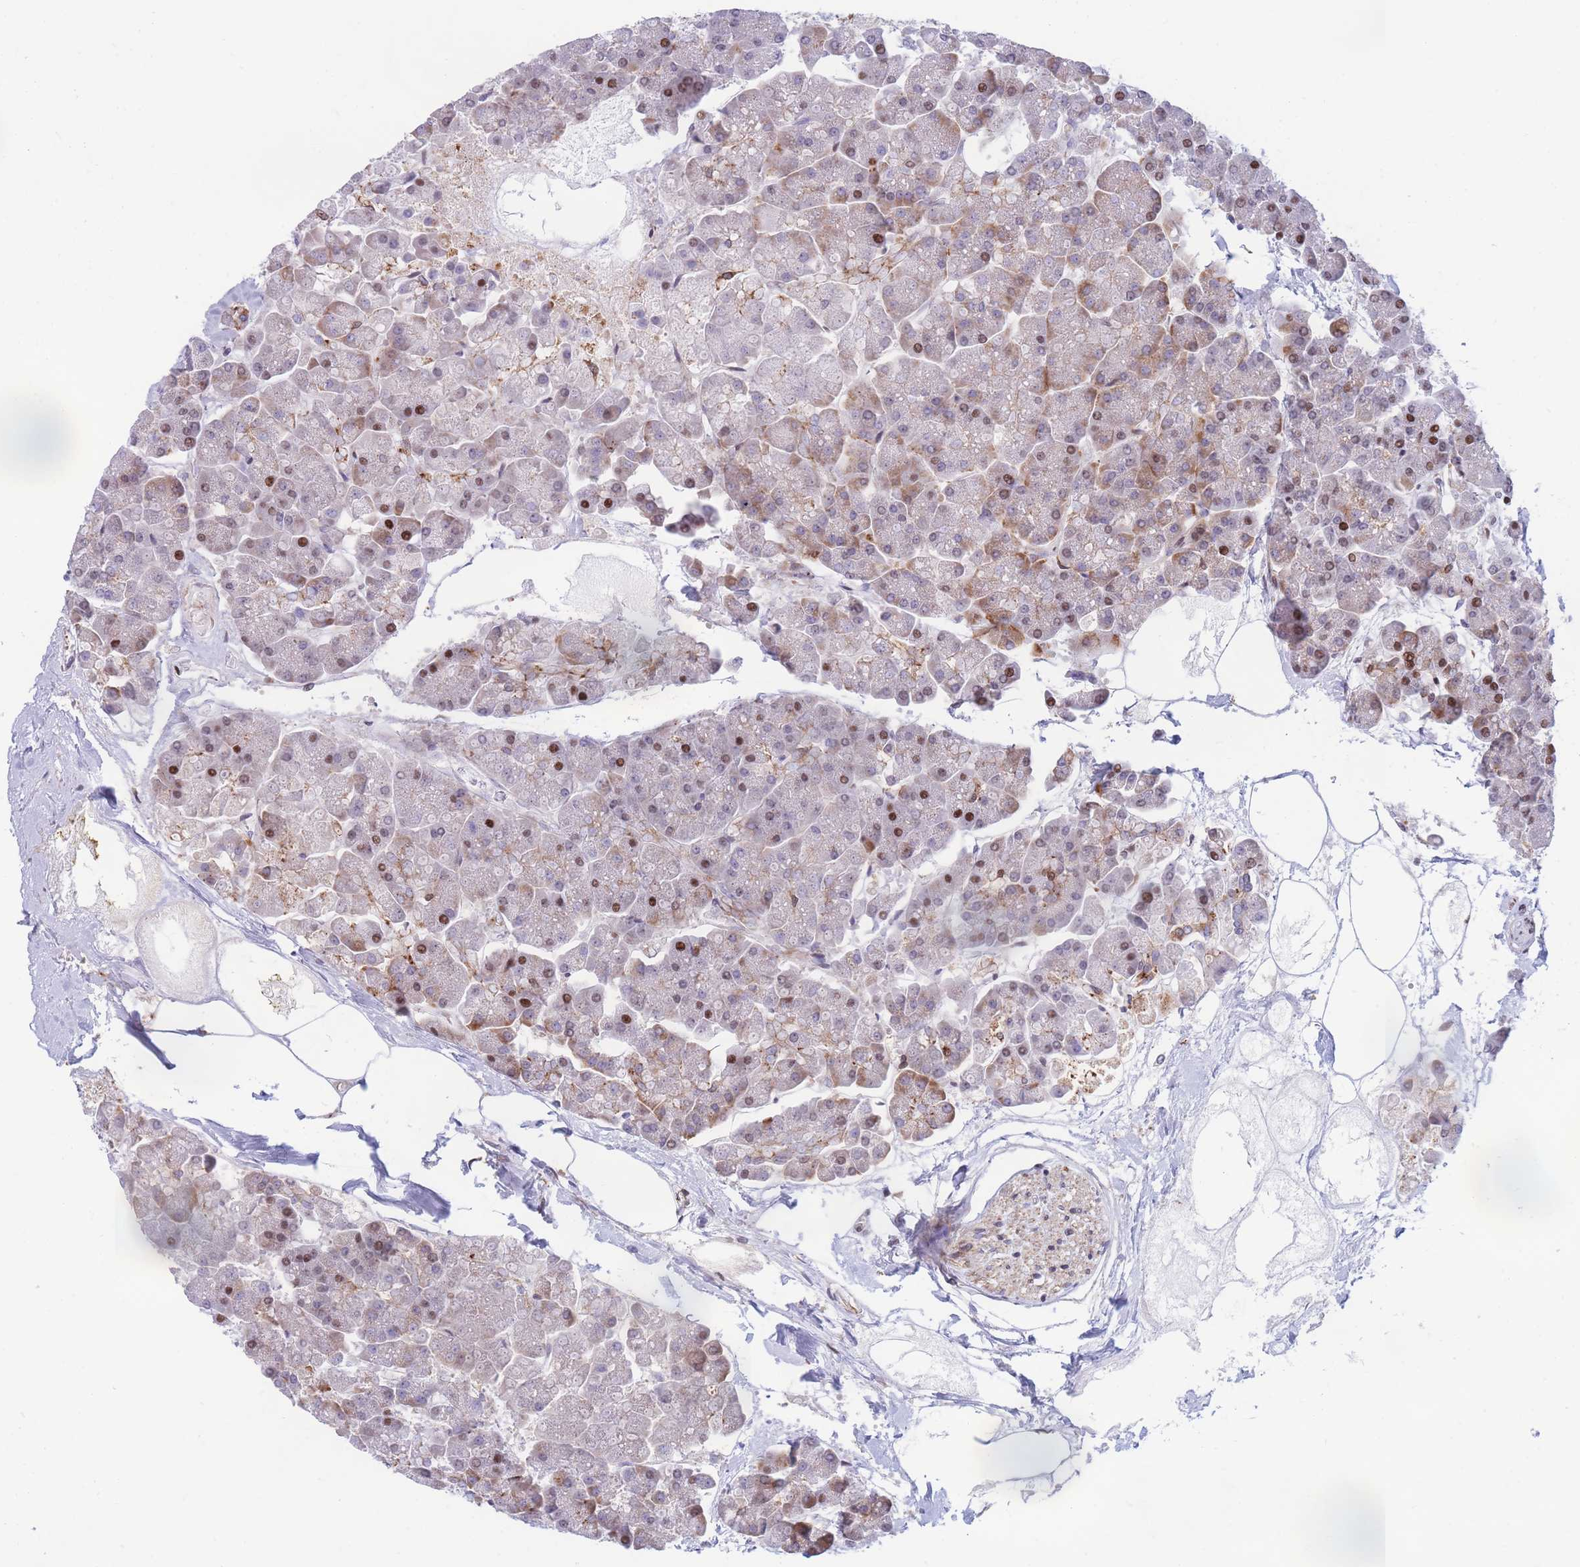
{"staining": {"intensity": "strong", "quantity": "25%-75%", "location": "nuclear"}, "tissue": "pancreas", "cell_type": "Exocrine glandular cells", "image_type": "normal", "snomed": [{"axis": "morphology", "description": "Normal tissue, NOS"}, {"axis": "topography", "description": "Pancreas"}, {"axis": "topography", "description": "Peripheral nerve tissue"}], "caption": "Immunohistochemical staining of normal human pancreas displays strong nuclear protein positivity in about 25%-75% of exocrine glandular cells.", "gene": "DNAJC3", "patient": {"sex": "male", "age": 54}}